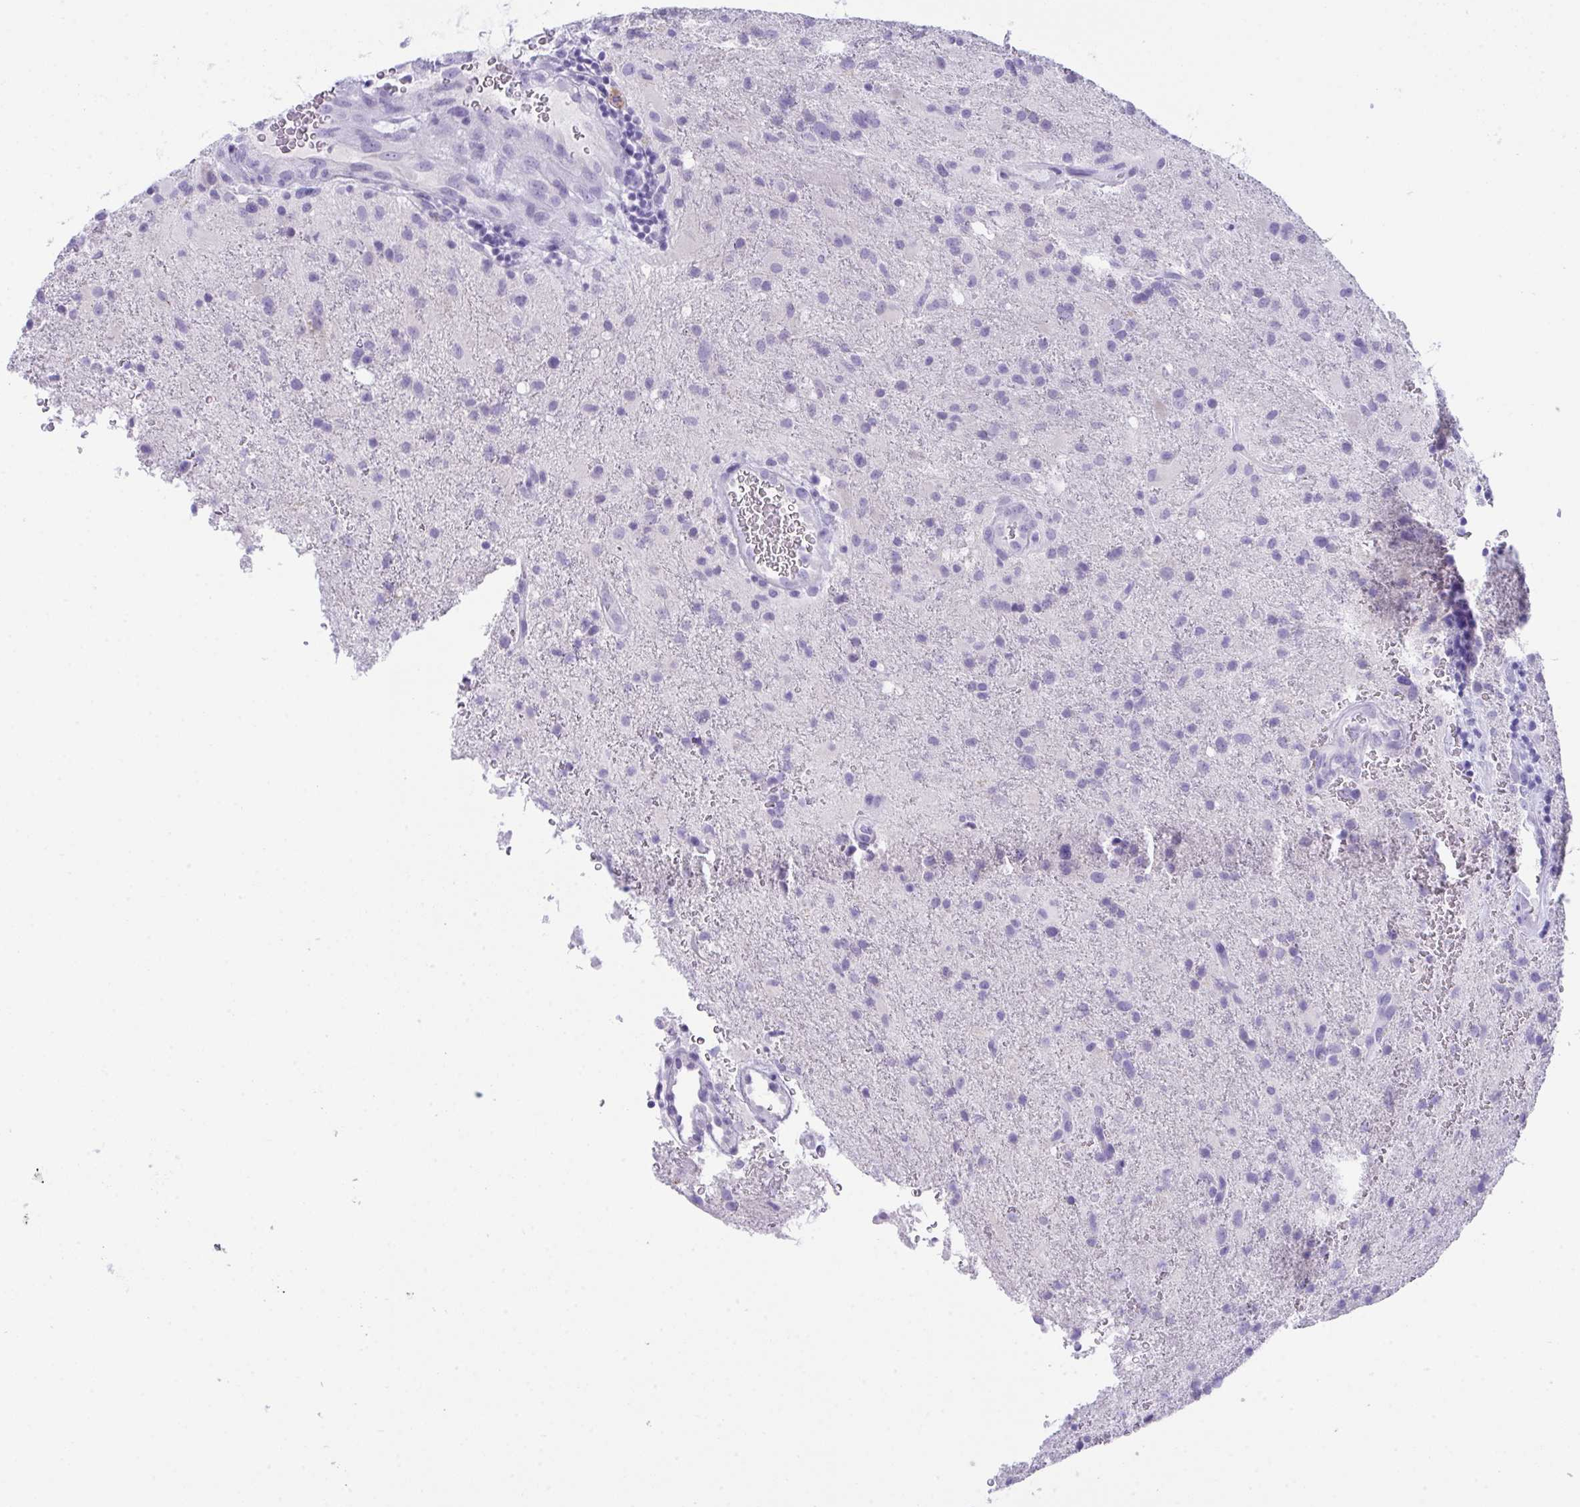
{"staining": {"intensity": "negative", "quantity": "none", "location": "none"}, "tissue": "glioma", "cell_type": "Tumor cells", "image_type": "cancer", "snomed": [{"axis": "morphology", "description": "Glioma, malignant, High grade"}, {"axis": "topography", "description": "Brain"}], "caption": "Protein analysis of glioma exhibits no significant positivity in tumor cells. (DAB (3,3'-diaminobenzidine) immunohistochemistry visualized using brightfield microscopy, high magnification).", "gene": "GLB1L2", "patient": {"sex": "male", "age": 53}}